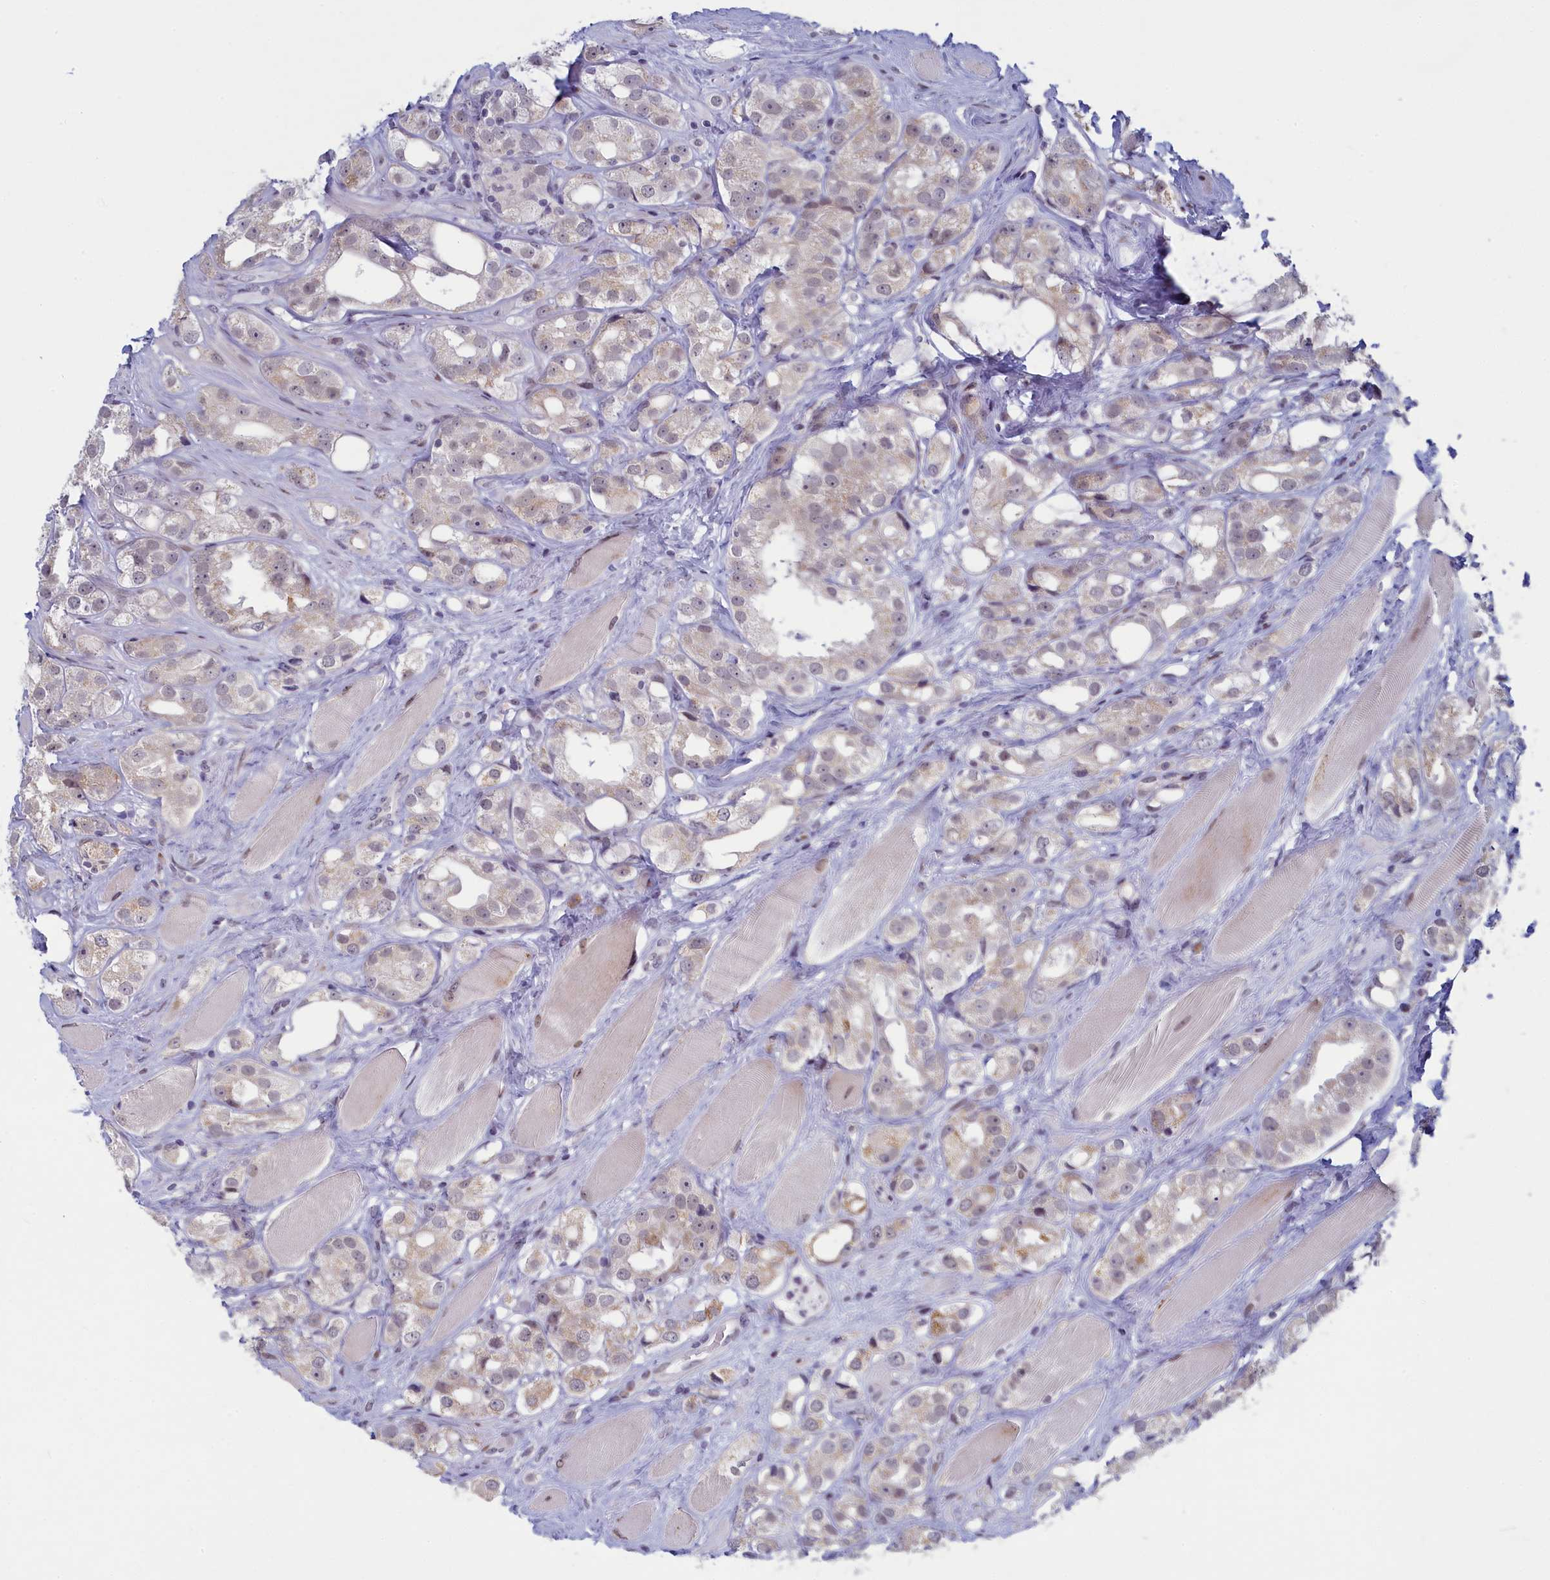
{"staining": {"intensity": "weak", "quantity": "<25%", "location": "cytoplasmic/membranous"}, "tissue": "prostate cancer", "cell_type": "Tumor cells", "image_type": "cancer", "snomed": [{"axis": "morphology", "description": "Adenocarcinoma, NOS"}, {"axis": "topography", "description": "Prostate"}], "caption": "This is an immunohistochemistry (IHC) histopathology image of prostate cancer. There is no expression in tumor cells.", "gene": "ATF7IP2", "patient": {"sex": "male", "age": 79}}